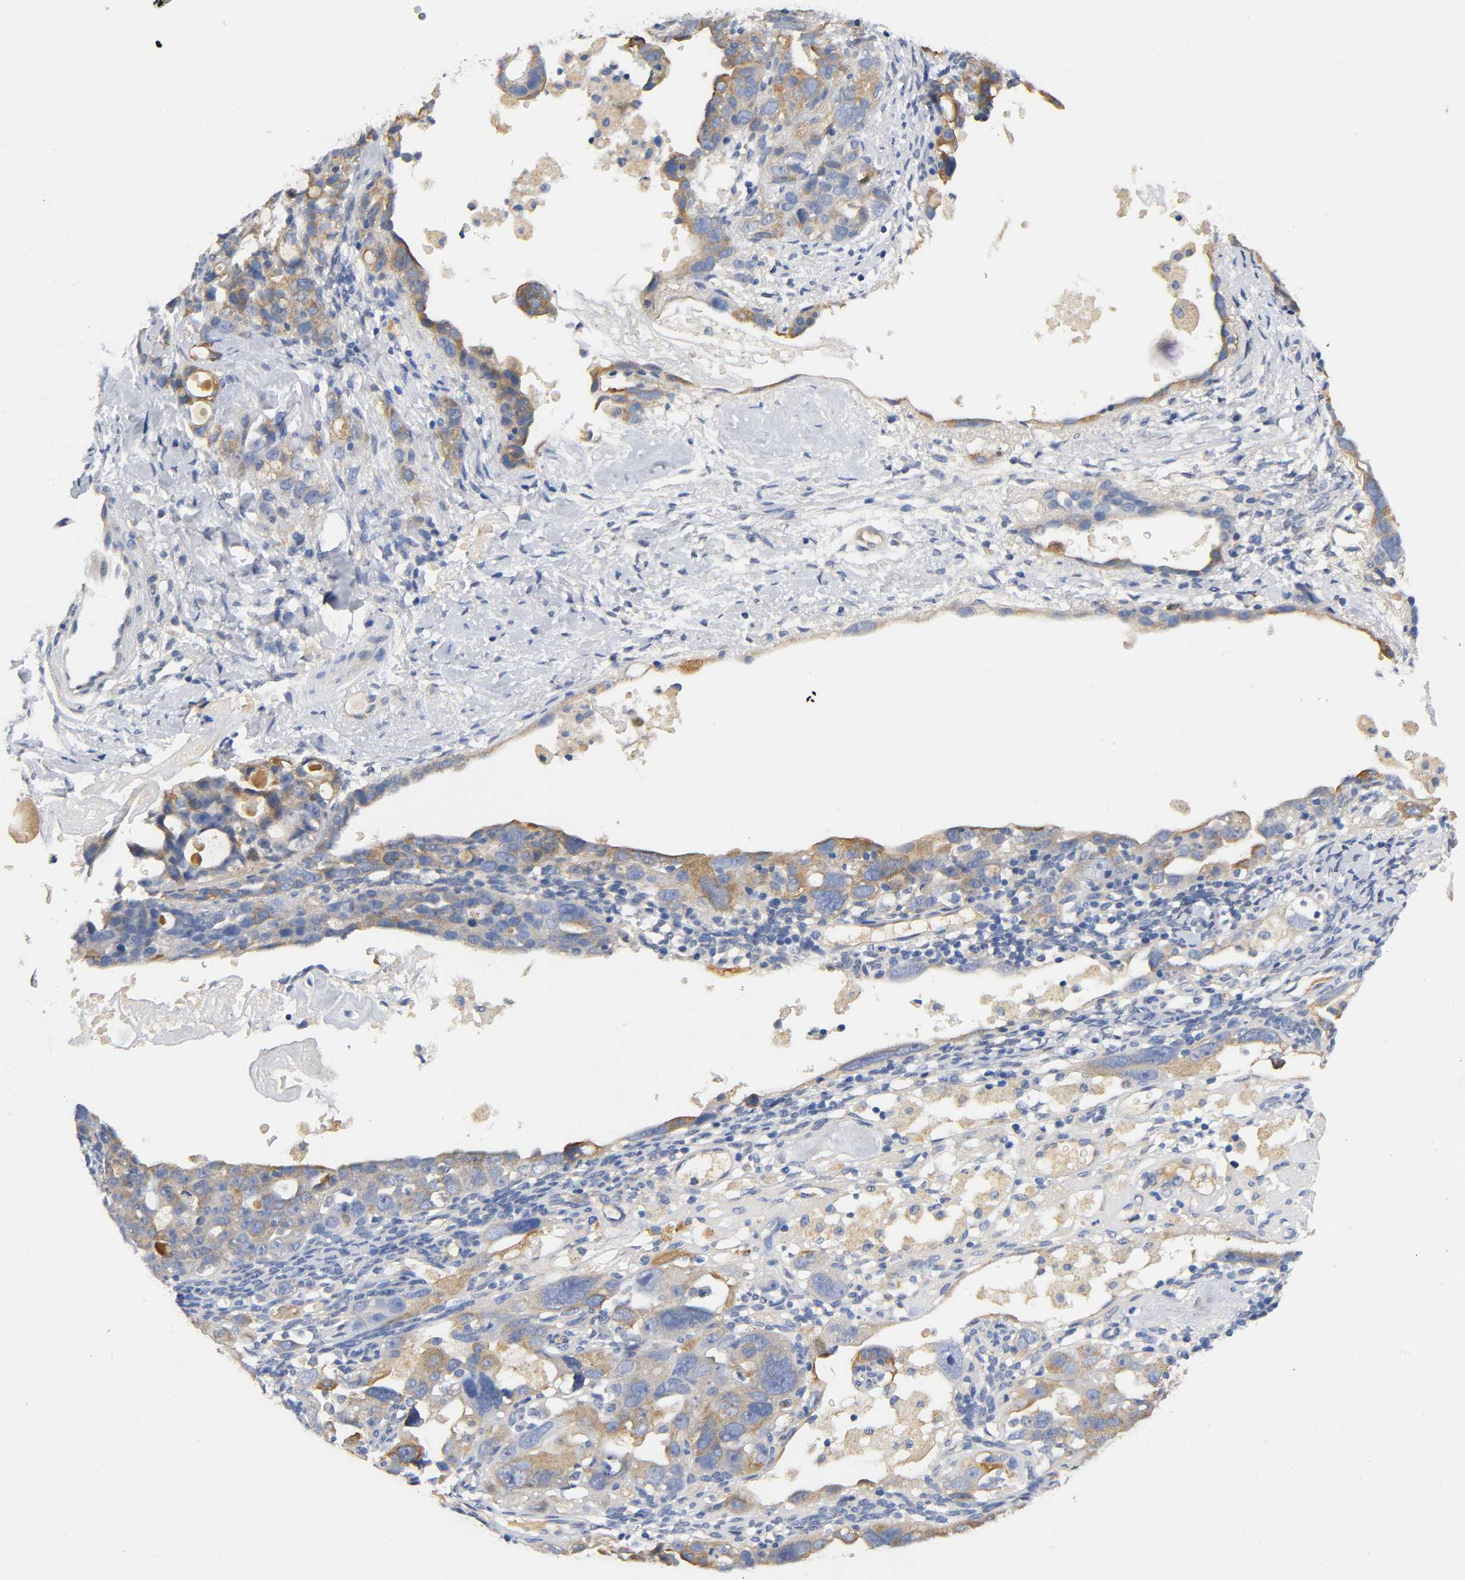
{"staining": {"intensity": "moderate", "quantity": ">75%", "location": "cytoplasmic/membranous"}, "tissue": "ovarian cancer", "cell_type": "Tumor cells", "image_type": "cancer", "snomed": [{"axis": "morphology", "description": "Cystadenocarcinoma, serous, NOS"}, {"axis": "topography", "description": "Ovary"}], "caption": "About >75% of tumor cells in ovarian cancer demonstrate moderate cytoplasmic/membranous protein expression as visualized by brown immunohistochemical staining.", "gene": "TNC", "patient": {"sex": "female", "age": 66}}